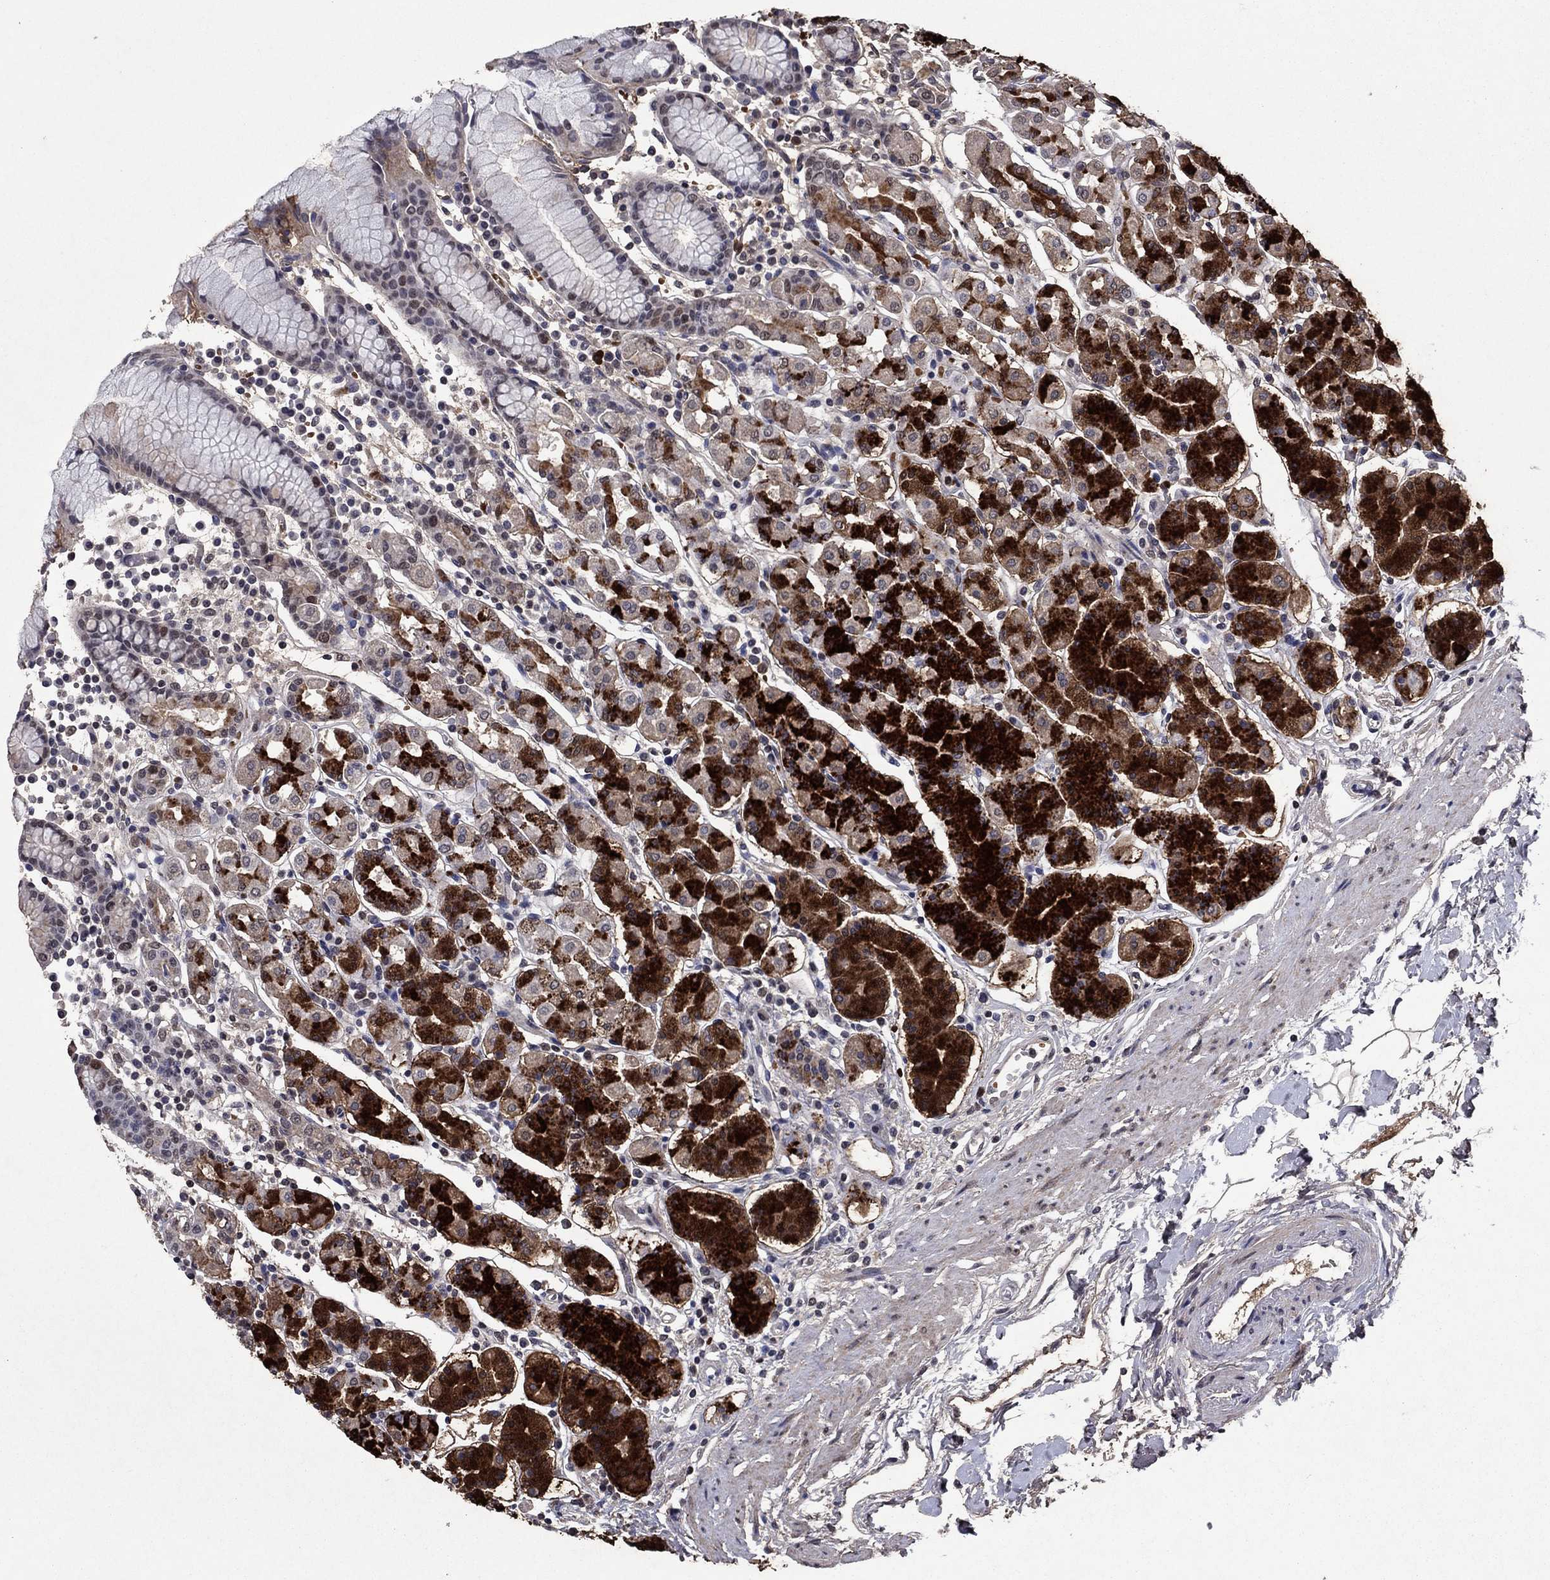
{"staining": {"intensity": "strong", "quantity": "25%-75%", "location": "cytoplasmic/membranous"}, "tissue": "stomach", "cell_type": "Glandular cells", "image_type": "normal", "snomed": [{"axis": "morphology", "description": "Normal tissue, NOS"}, {"axis": "topography", "description": "Stomach, upper"}, {"axis": "topography", "description": "Stomach"}], "caption": "Immunohistochemical staining of normal stomach shows high levels of strong cytoplasmic/membranous expression in about 25%-75% of glandular cells. (IHC, brightfield microscopy, high magnification).", "gene": "TYMS", "patient": {"sex": "male", "age": 62}}